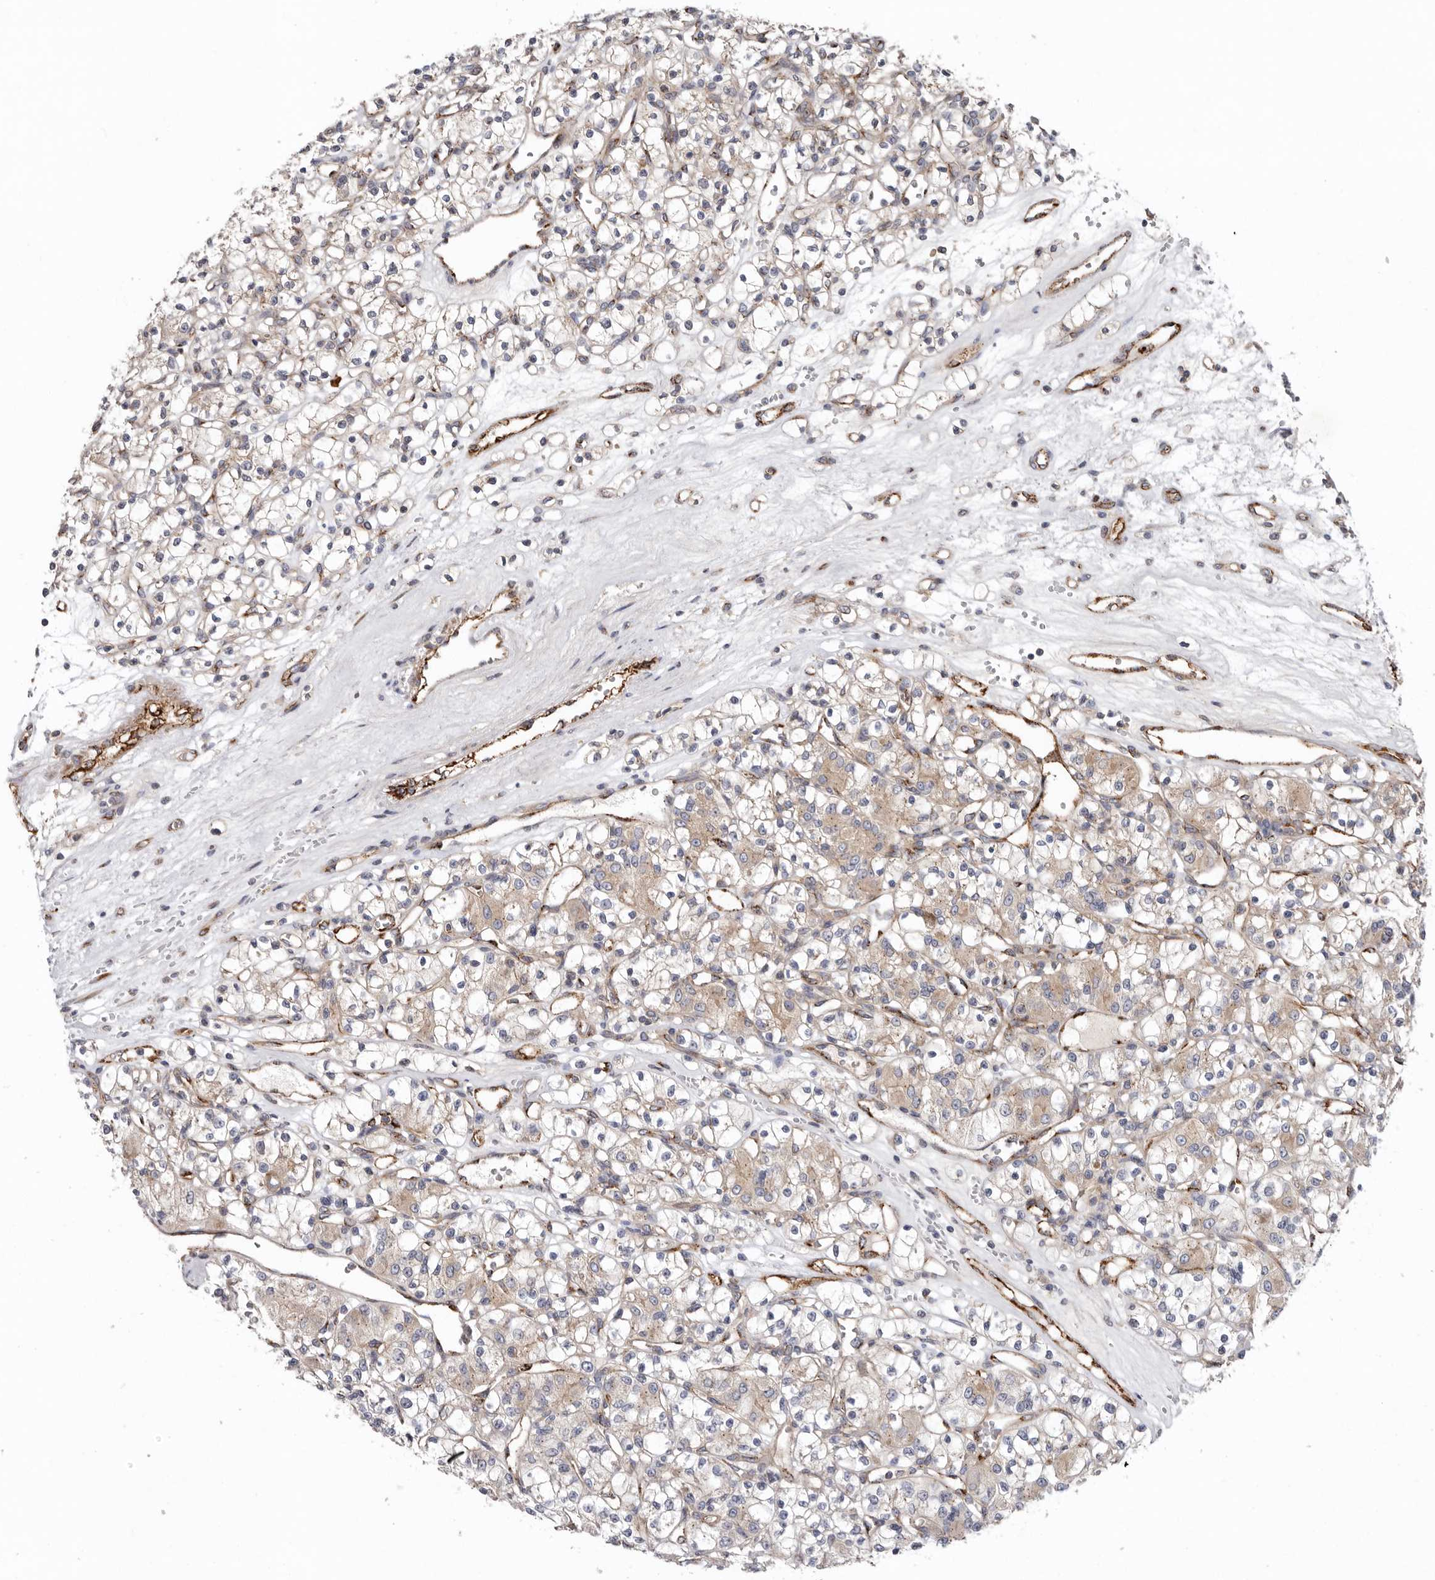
{"staining": {"intensity": "weak", "quantity": ">75%", "location": "cytoplasmic/membranous"}, "tissue": "renal cancer", "cell_type": "Tumor cells", "image_type": "cancer", "snomed": [{"axis": "morphology", "description": "Adenocarcinoma, NOS"}, {"axis": "topography", "description": "Kidney"}], "caption": "Protein expression by IHC demonstrates weak cytoplasmic/membranous expression in about >75% of tumor cells in renal adenocarcinoma.", "gene": "LUZP1", "patient": {"sex": "female", "age": 59}}